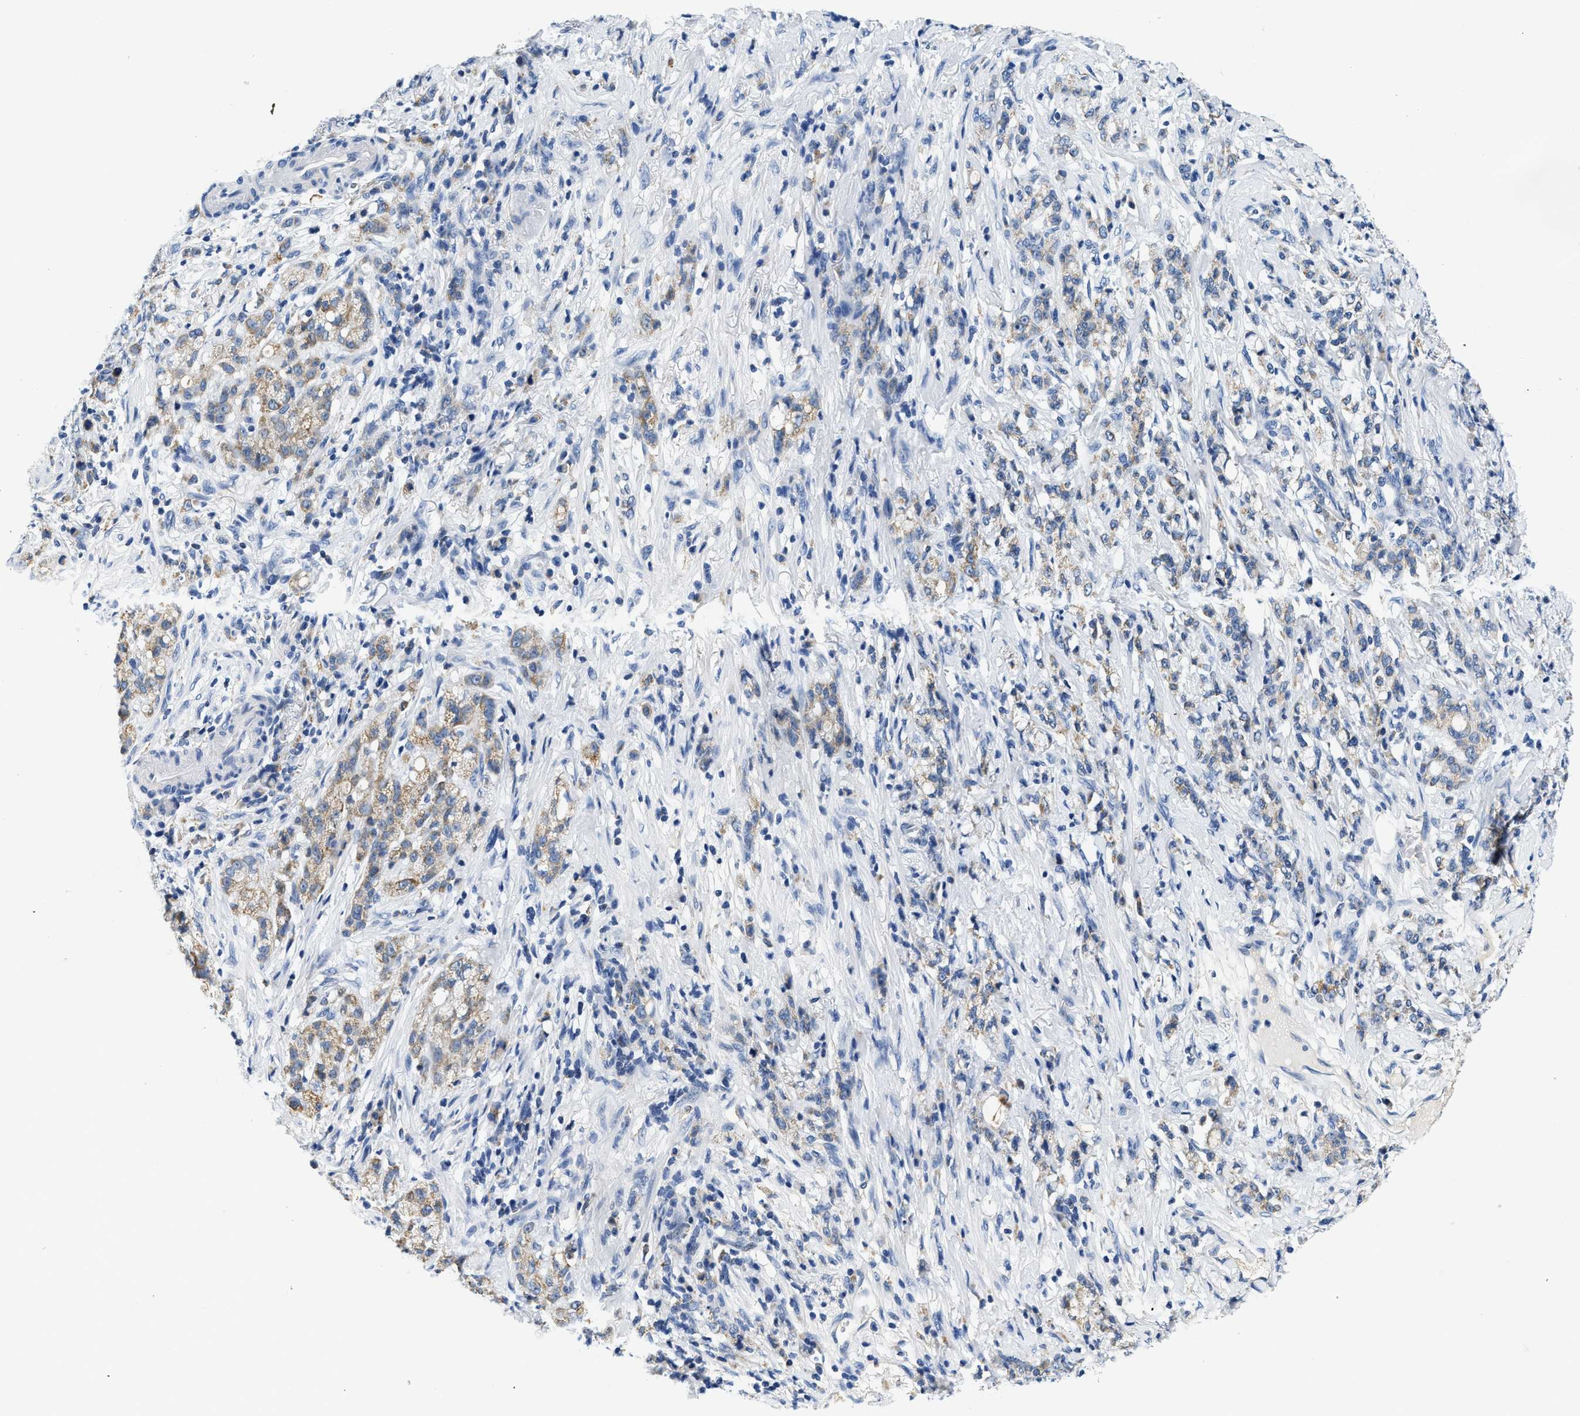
{"staining": {"intensity": "moderate", "quantity": "25%-75%", "location": "cytoplasmic/membranous"}, "tissue": "stomach cancer", "cell_type": "Tumor cells", "image_type": "cancer", "snomed": [{"axis": "morphology", "description": "Adenocarcinoma, NOS"}, {"axis": "topography", "description": "Stomach, lower"}], "caption": "This is a photomicrograph of IHC staining of stomach adenocarcinoma, which shows moderate staining in the cytoplasmic/membranous of tumor cells.", "gene": "PCK2", "patient": {"sex": "male", "age": 88}}